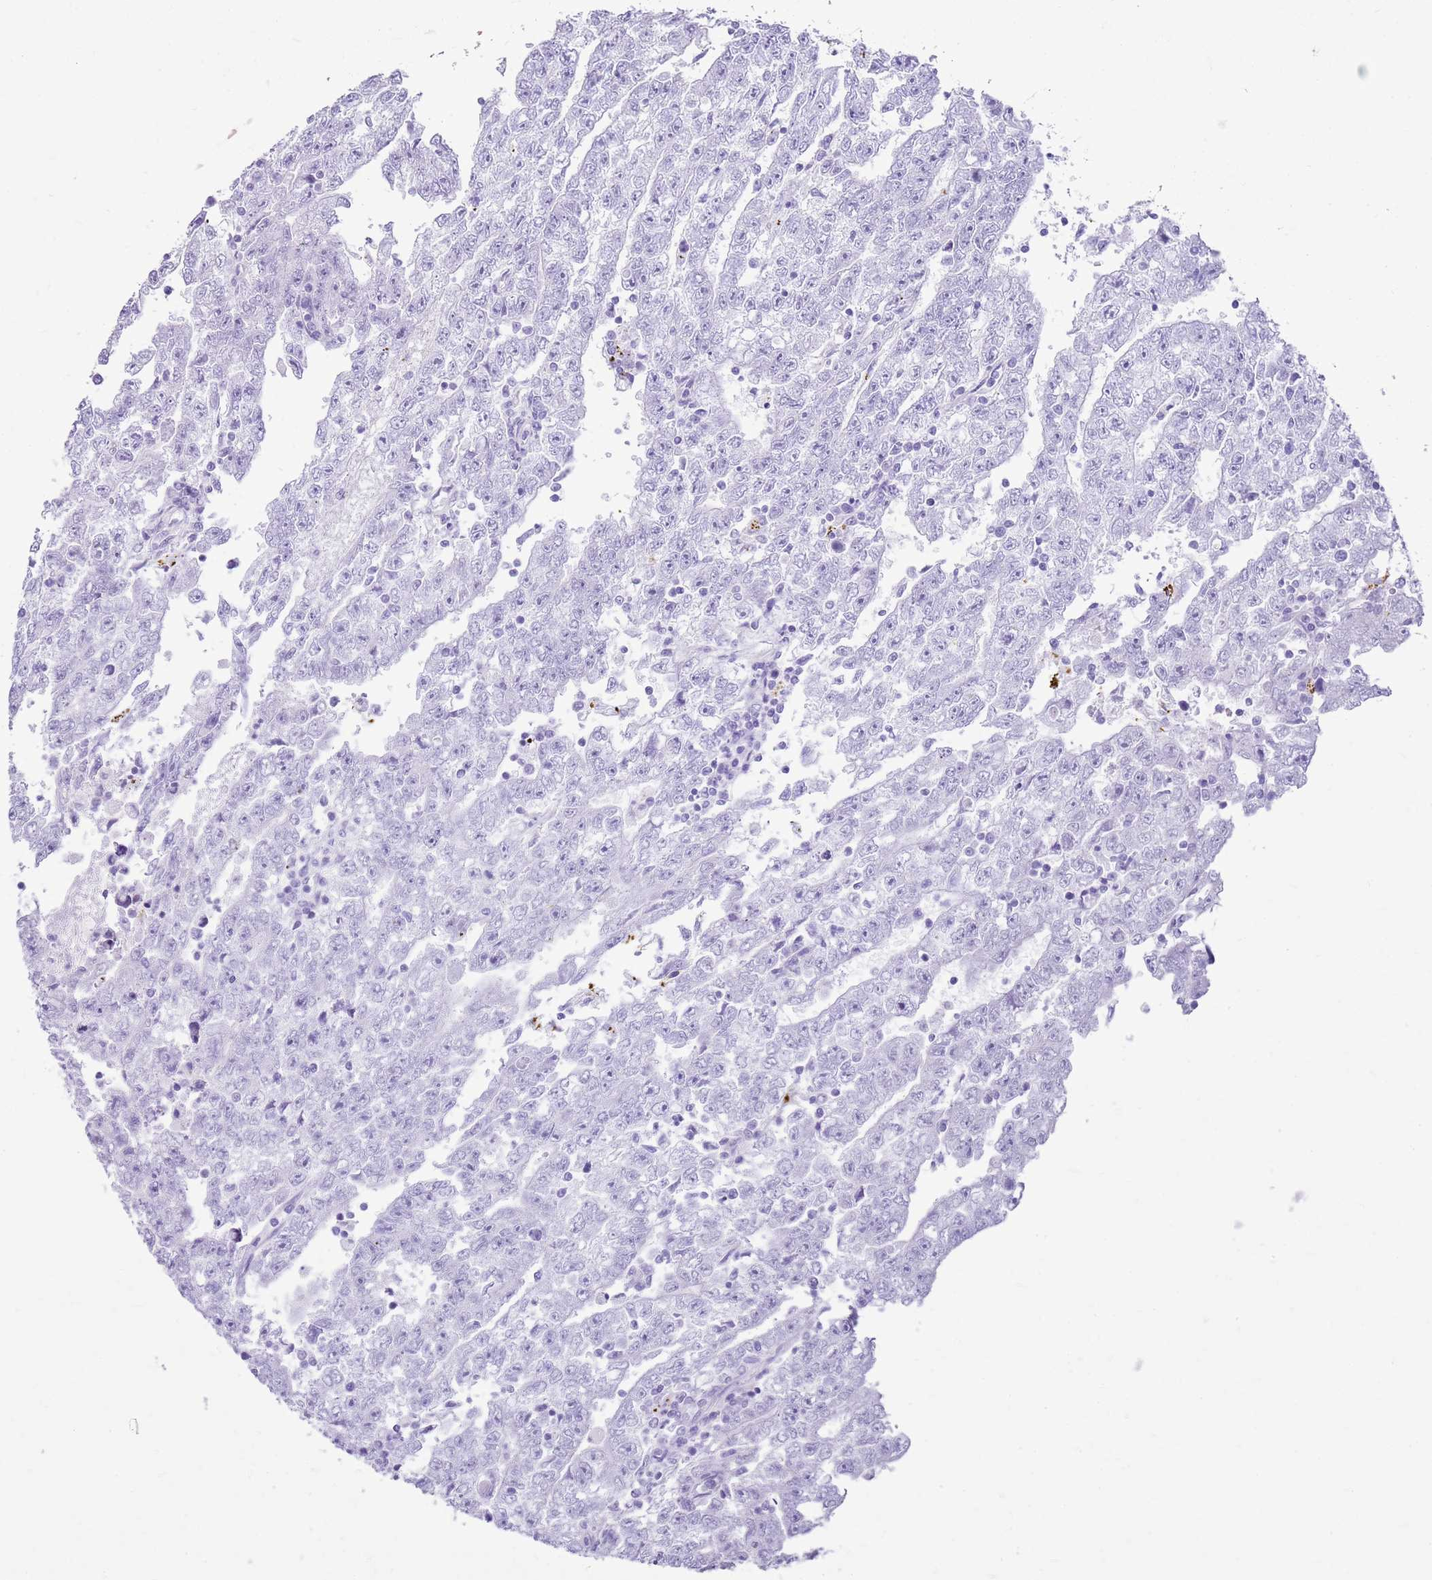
{"staining": {"intensity": "negative", "quantity": "none", "location": "none"}, "tissue": "testis cancer", "cell_type": "Tumor cells", "image_type": "cancer", "snomed": [{"axis": "morphology", "description": "Carcinoma, Embryonal, NOS"}, {"axis": "topography", "description": "Testis"}], "caption": "Tumor cells are negative for protein expression in human embryonal carcinoma (testis).", "gene": "CA8", "patient": {"sex": "male", "age": 25}}